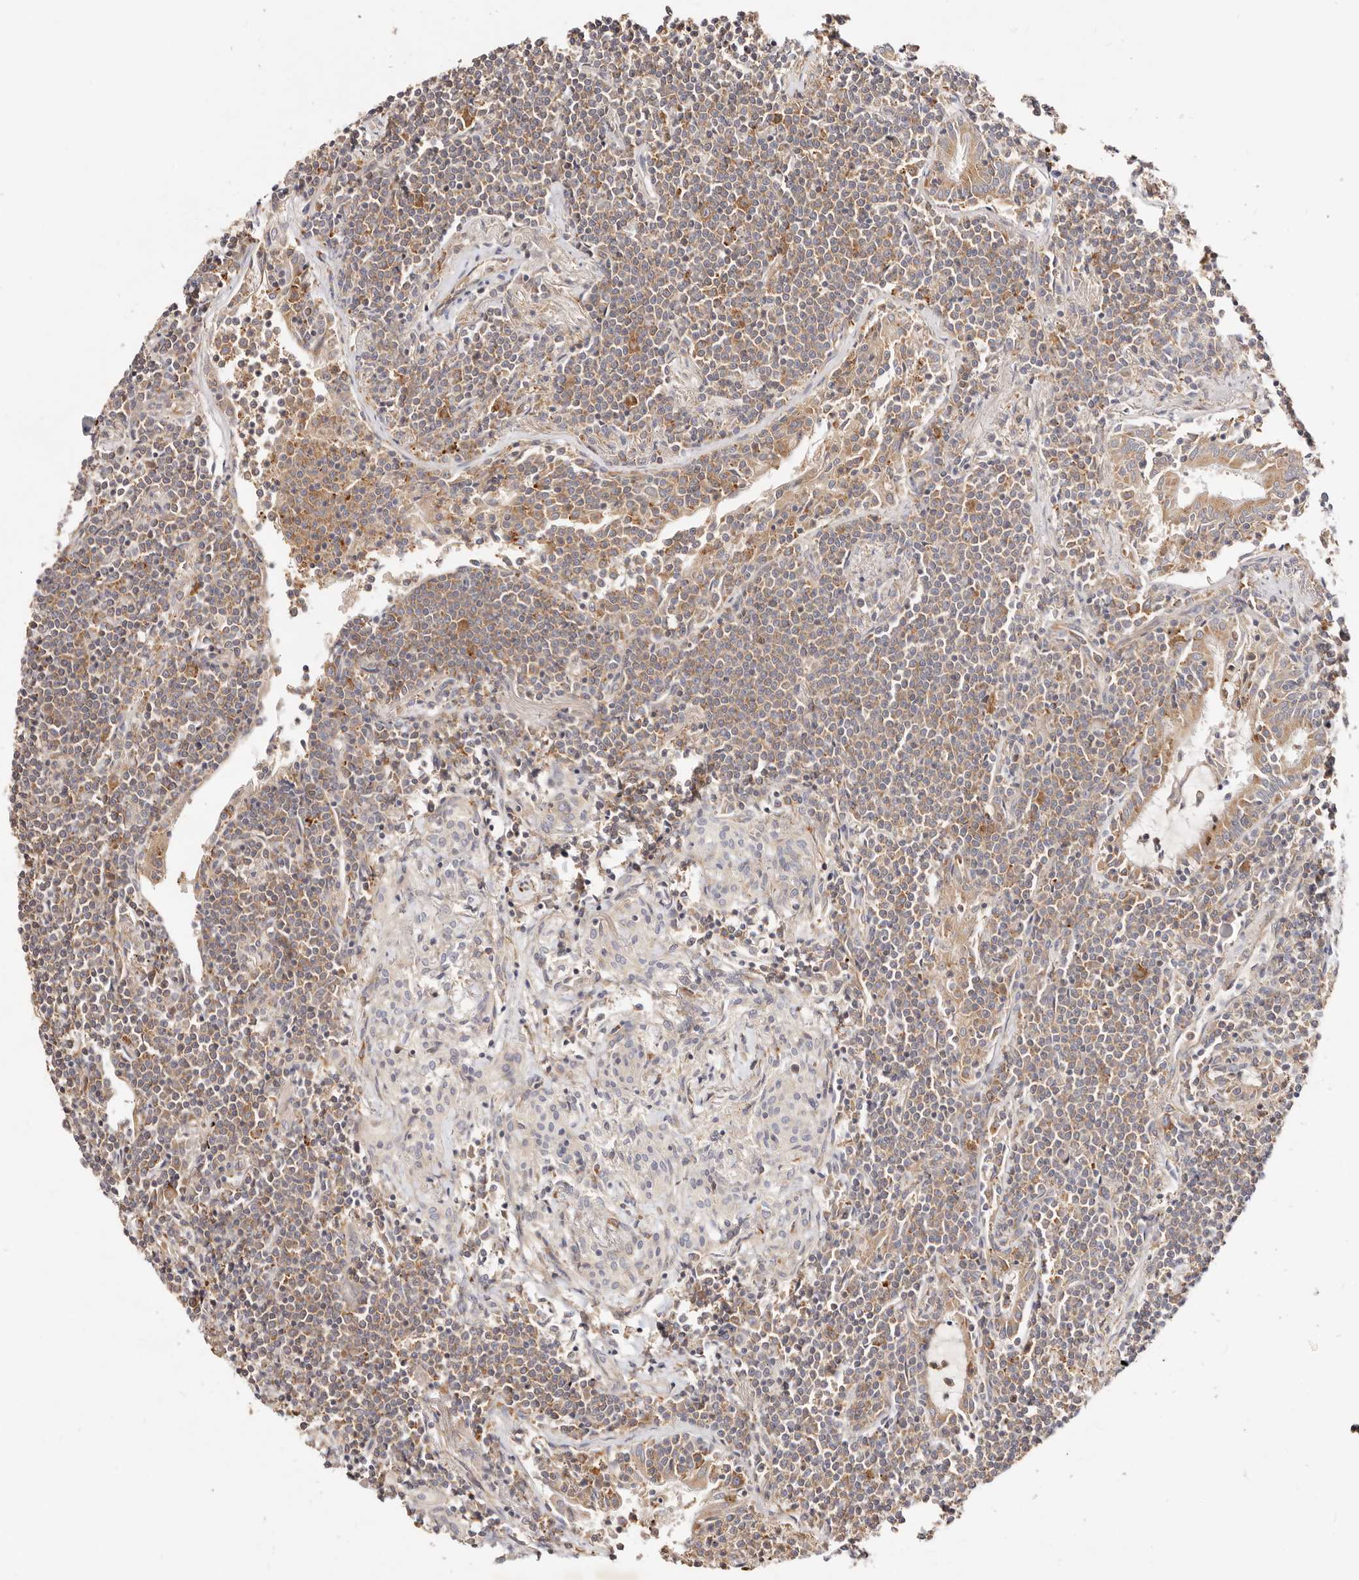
{"staining": {"intensity": "moderate", "quantity": "25%-75%", "location": "cytoplasmic/membranous"}, "tissue": "lymphoma", "cell_type": "Tumor cells", "image_type": "cancer", "snomed": [{"axis": "morphology", "description": "Malignant lymphoma, non-Hodgkin's type, Low grade"}, {"axis": "topography", "description": "Lung"}], "caption": "Lymphoma was stained to show a protein in brown. There is medium levels of moderate cytoplasmic/membranous positivity in approximately 25%-75% of tumor cells.", "gene": "GNA13", "patient": {"sex": "female", "age": 71}}